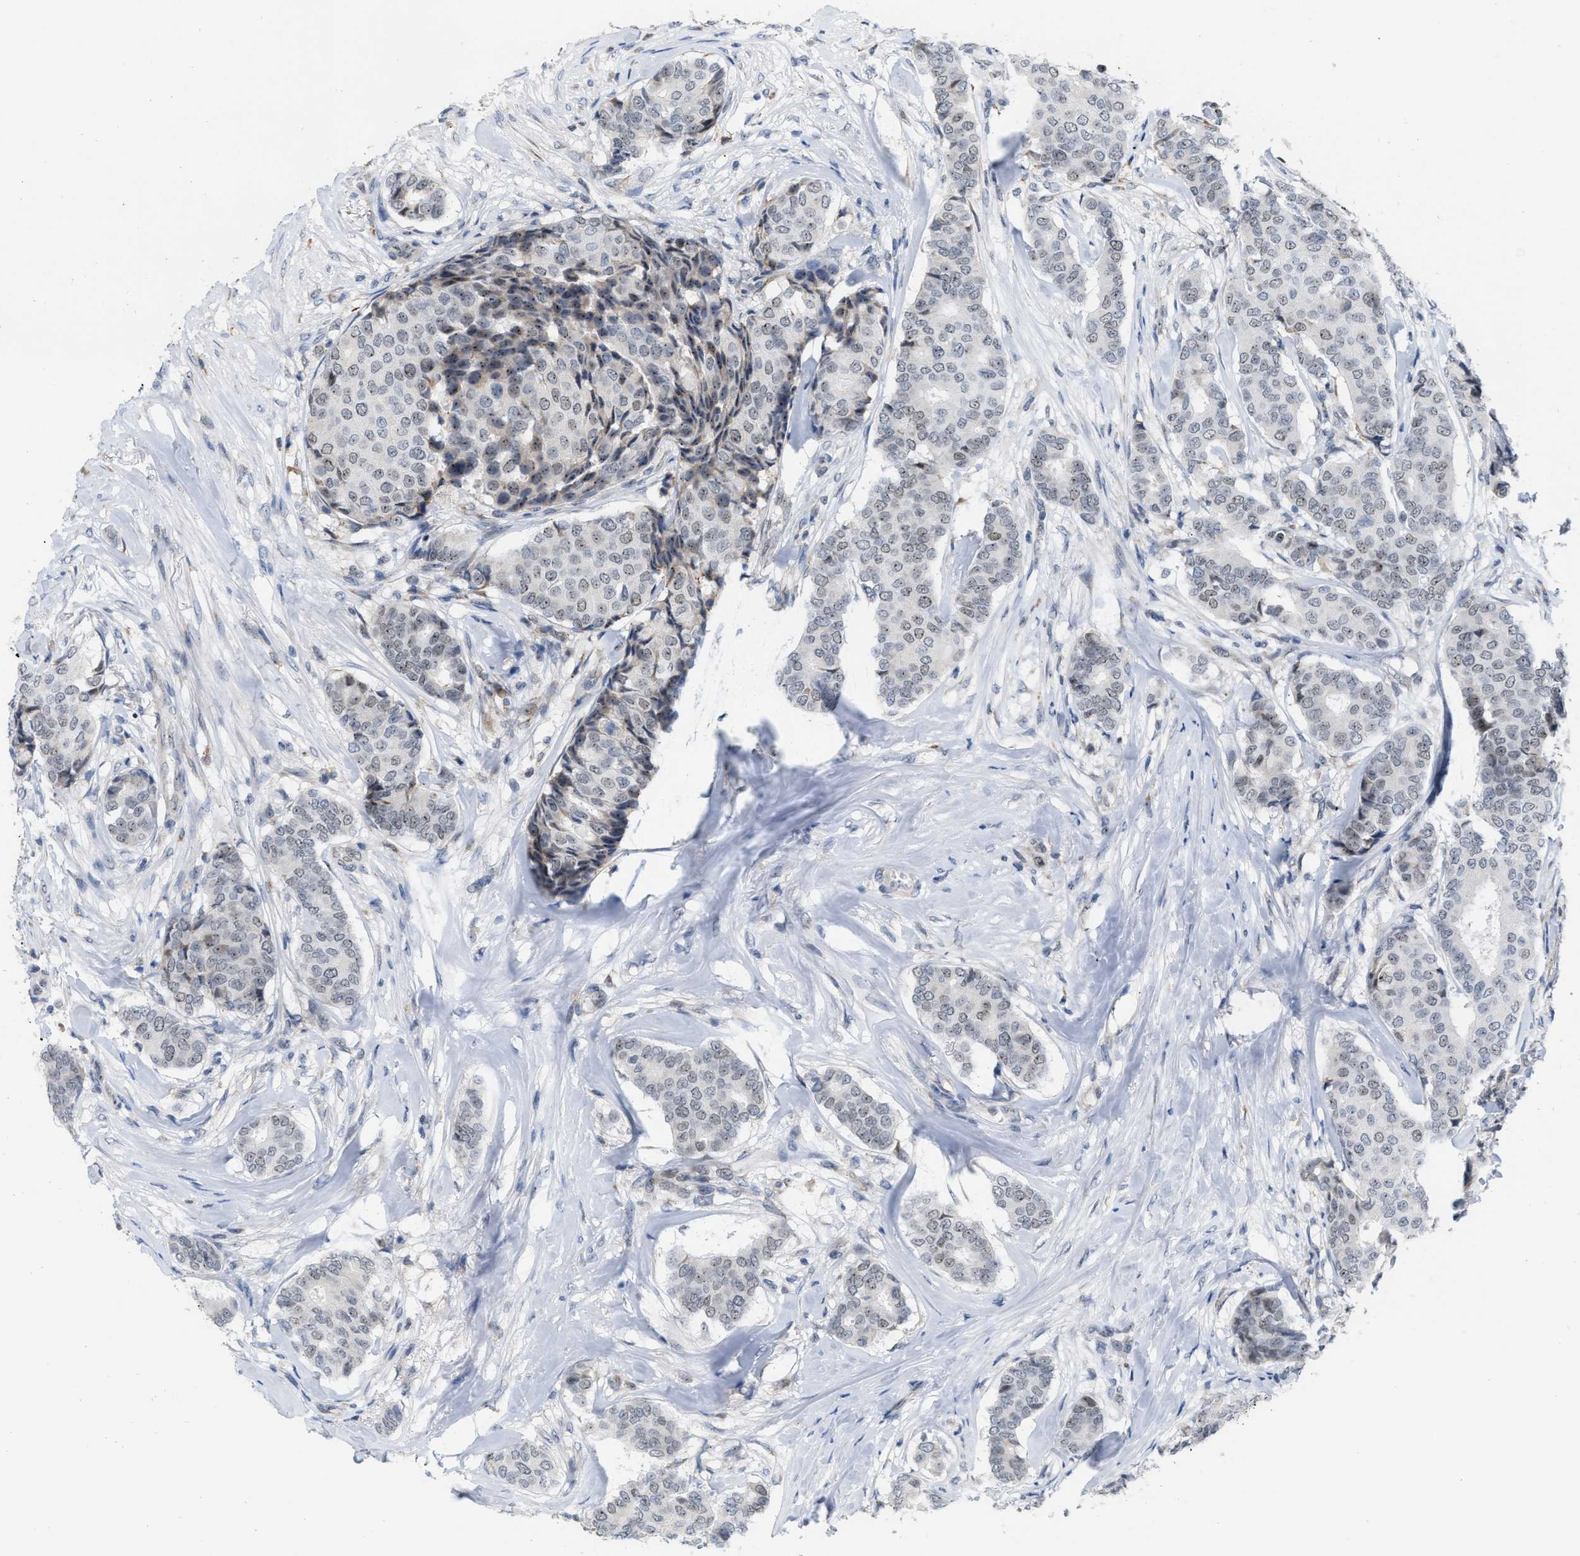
{"staining": {"intensity": "weak", "quantity": "25%-75%", "location": "nuclear"}, "tissue": "breast cancer", "cell_type": "Tumor cells", "image_type": "cancer", "snomed": [{"axis": "morphology", "description": "Duct carcinoma"}, {"axis": "topography", "description": "Breast"}], "caption": "This photomicrograph shows immunohistochemistry (IHC) staining of infiltrating ductal carcinoma (breast), with low weak nuclear staining in approximately 25%-75% of tumor cells.", "gene": "ELAC2", "patient": {"sex": "female", "age": 75}}